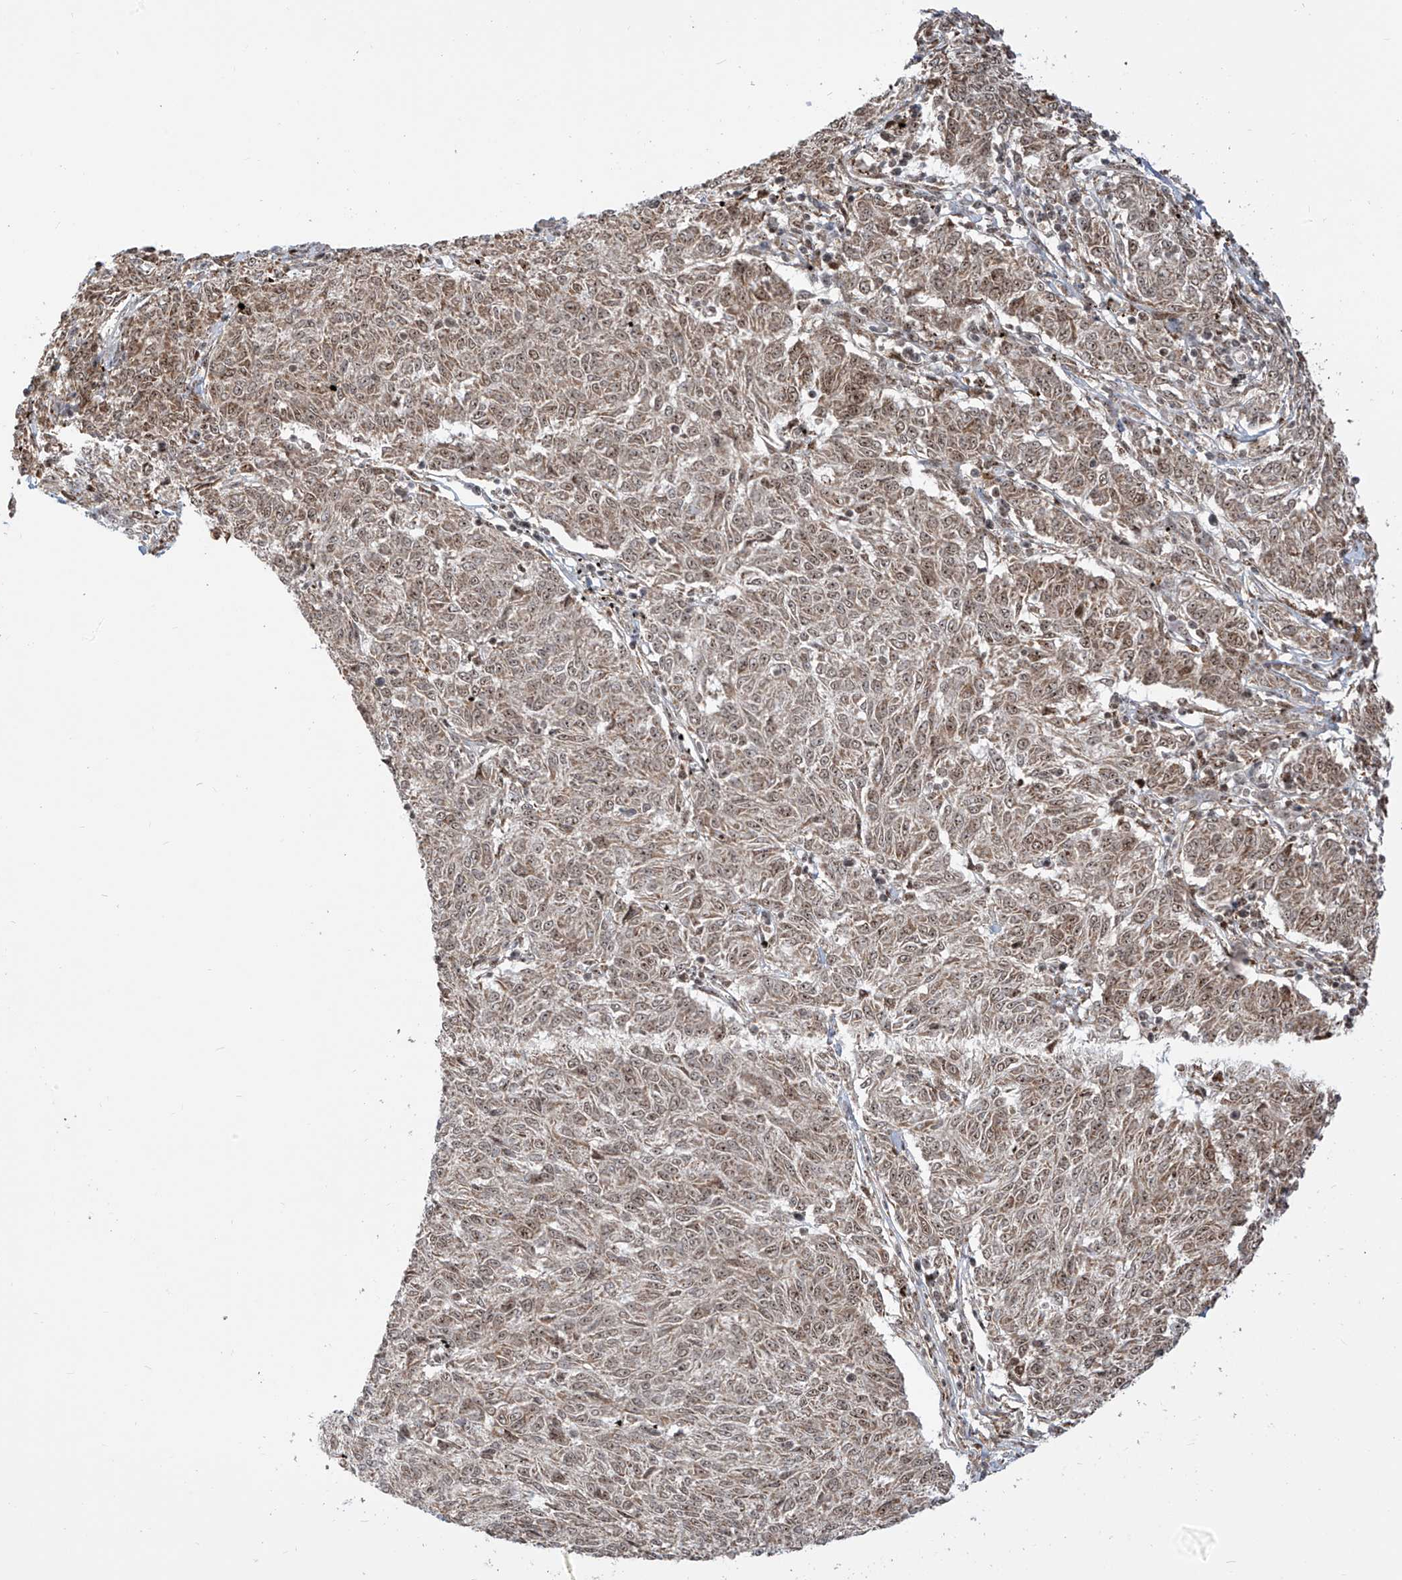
{"staining": {"intensity": "moderate", "quantity": ">75%", "location": "nuclear"}, "tissue": "melanoma", "cell_type": "Tumor cells", "image_type": "cancer", "snomed": [{"axis": "morphology", "description": "Malignant melanoma, NOS"}, {"axis": "topography", "description": "Skin"}], "caption": "Tumor cells demonstrate medium levels of moderate nuclear expression in about >75% of cells in melanoma.", "gene": "ZBTB8A", "patient": {"sex": "female", "age": 72}}